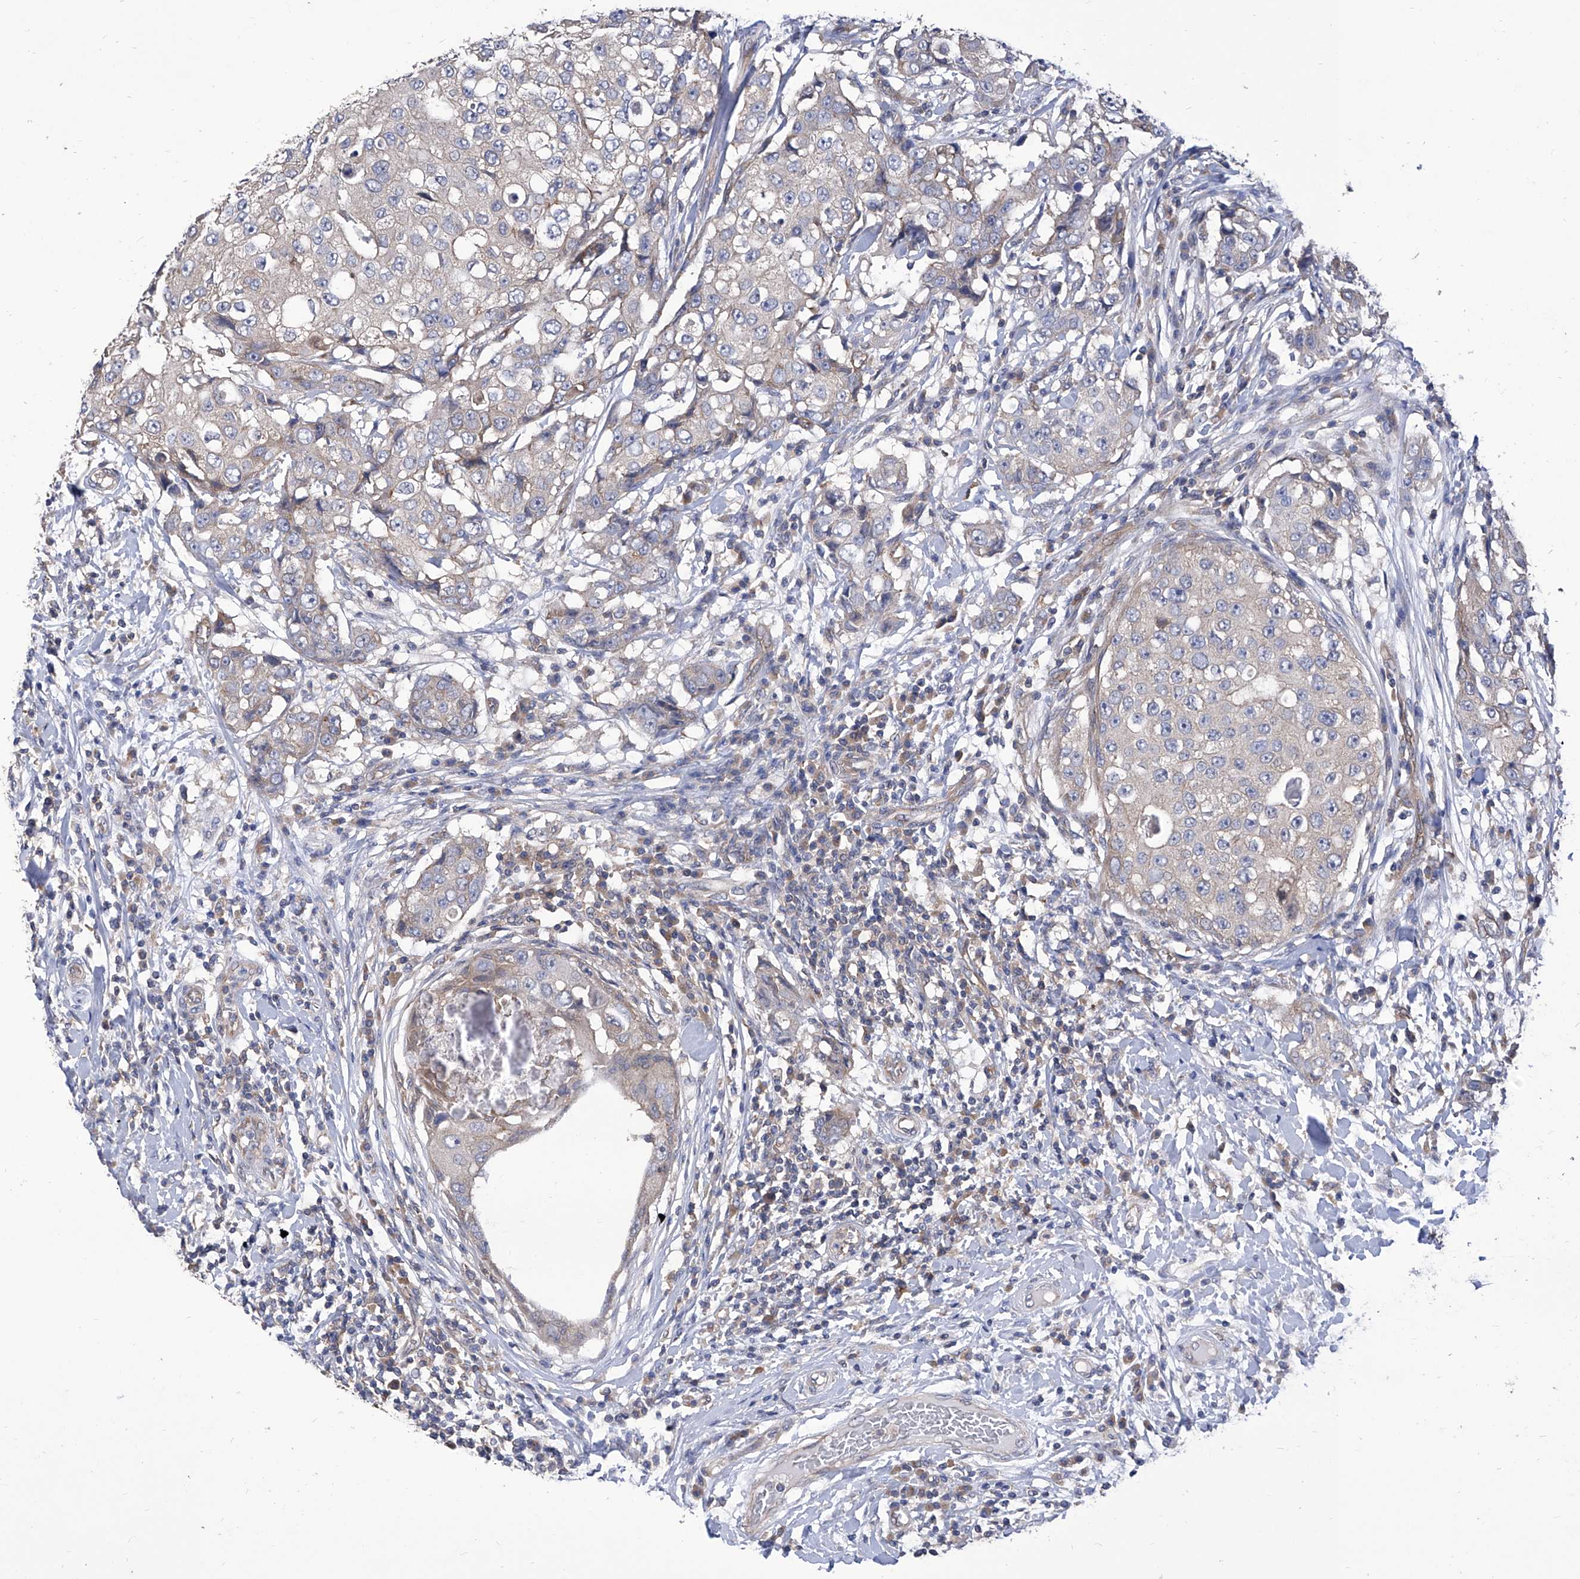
{"staining": {"intensity": "negative", "quantity": "none", "location": "none"}, "tissue": "breast cancer", "cell_type": "Tumor cells", "image_type": "cancer", "snomed": [{"axis": "morphology", "description": "Duct carcinoma"}, {"axis": "topography", "description": "Breast"}], "caption": "This image is of breast cancer stained with IHC to label a protein in brown with the nuclei are counter-stained blue. There is no staining in tumor cells.", "gene": "TJAP1", "patient": {"sex": "female", "age": 27}}